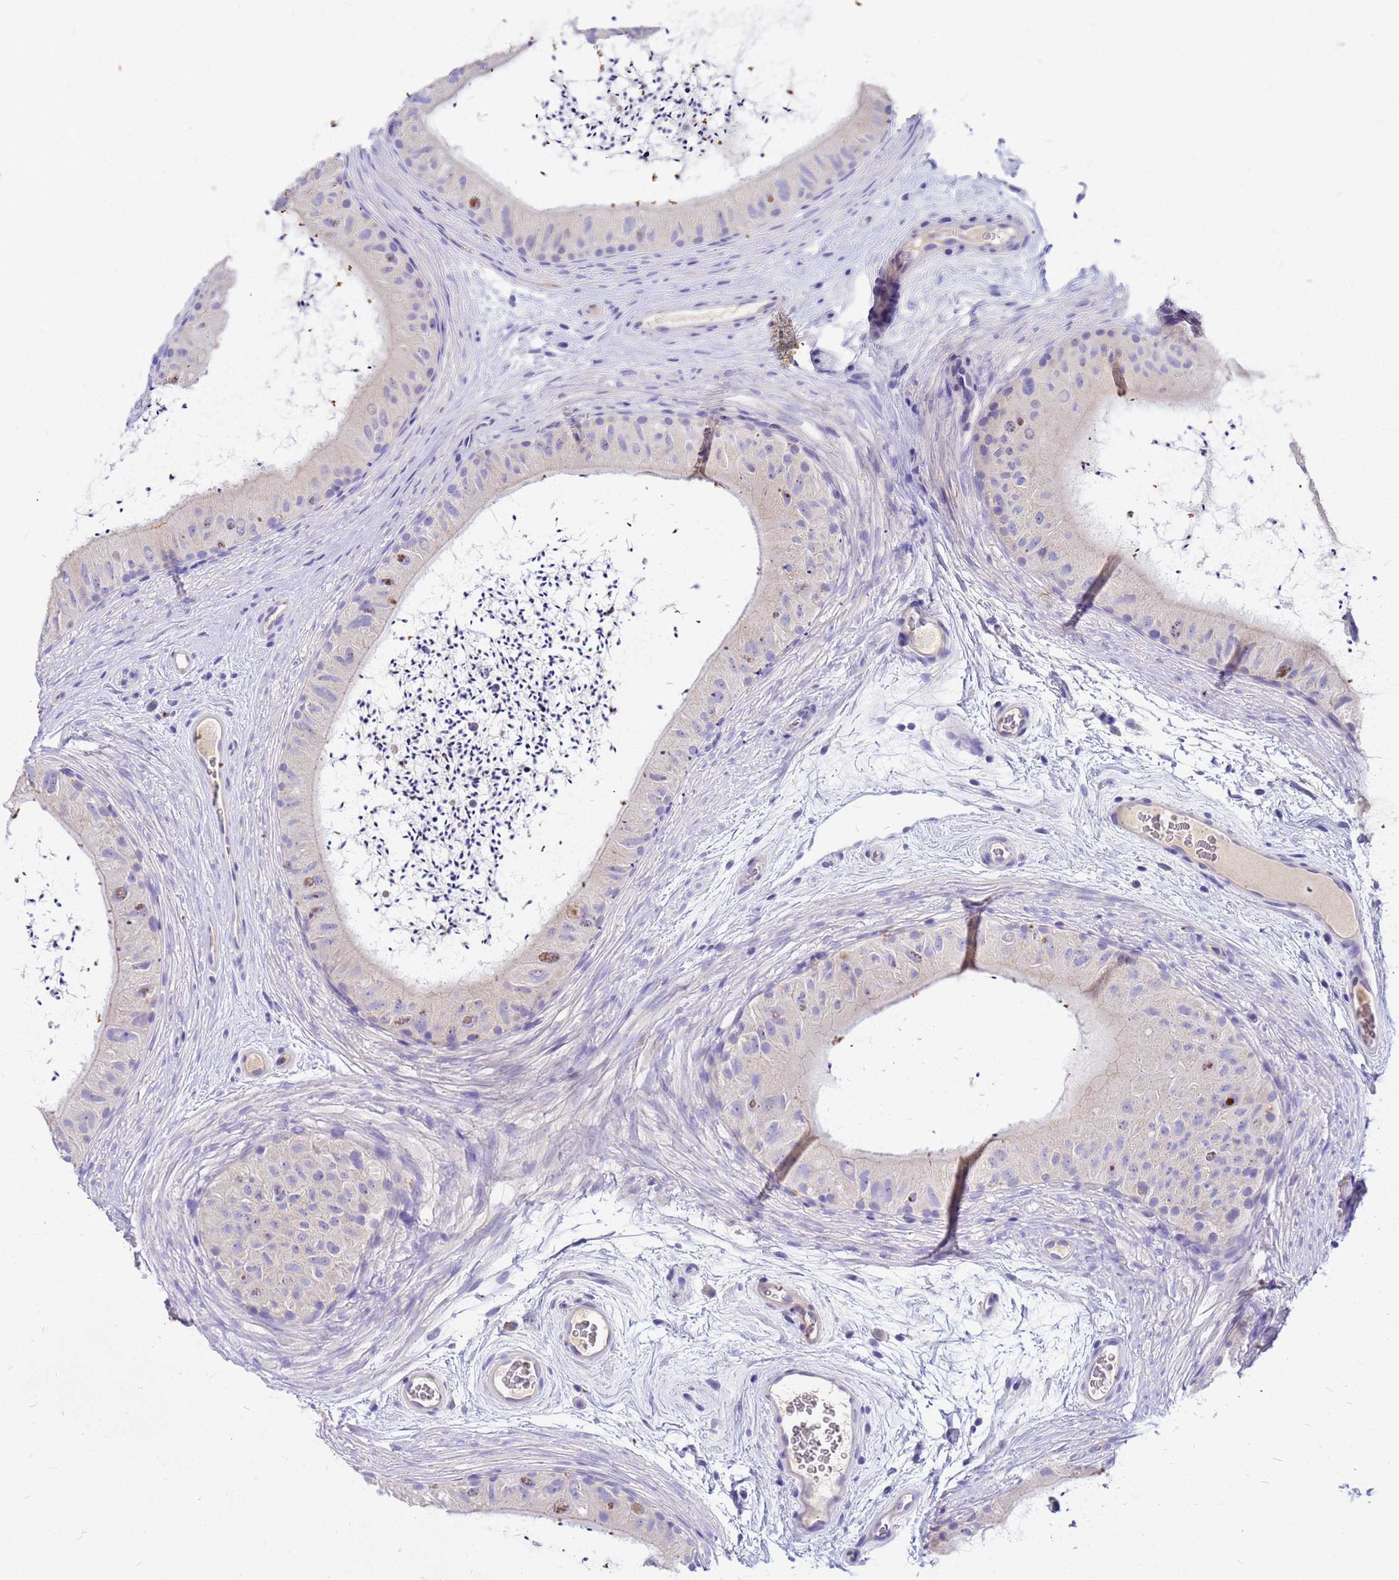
{"staining": {"intensity": "negative", "quantity": "none", "location": "none"}, "tissue": "epididymis", "cell_type": "Glandular cells", "image_type": "normal", "snomed": [{"axis": "morphology", "description": "Normal tissue, NOS"}, {"axis": "topography", "description": "Epididymis"}], "caption": "This micrograph is of normal epididymis stained with IHC to label a protein in brown with the nuclei are counter-stained blue. There is no expression in glandular cells. (Stains: DAB (3,3'-diaminobenzidine) immunohistochemistry with hematoxylin counter stain, Microscopy: brightfield microscopy at high magnification).", "gene": "DPRX", "patient": {"sex": "male", "age": 50}}